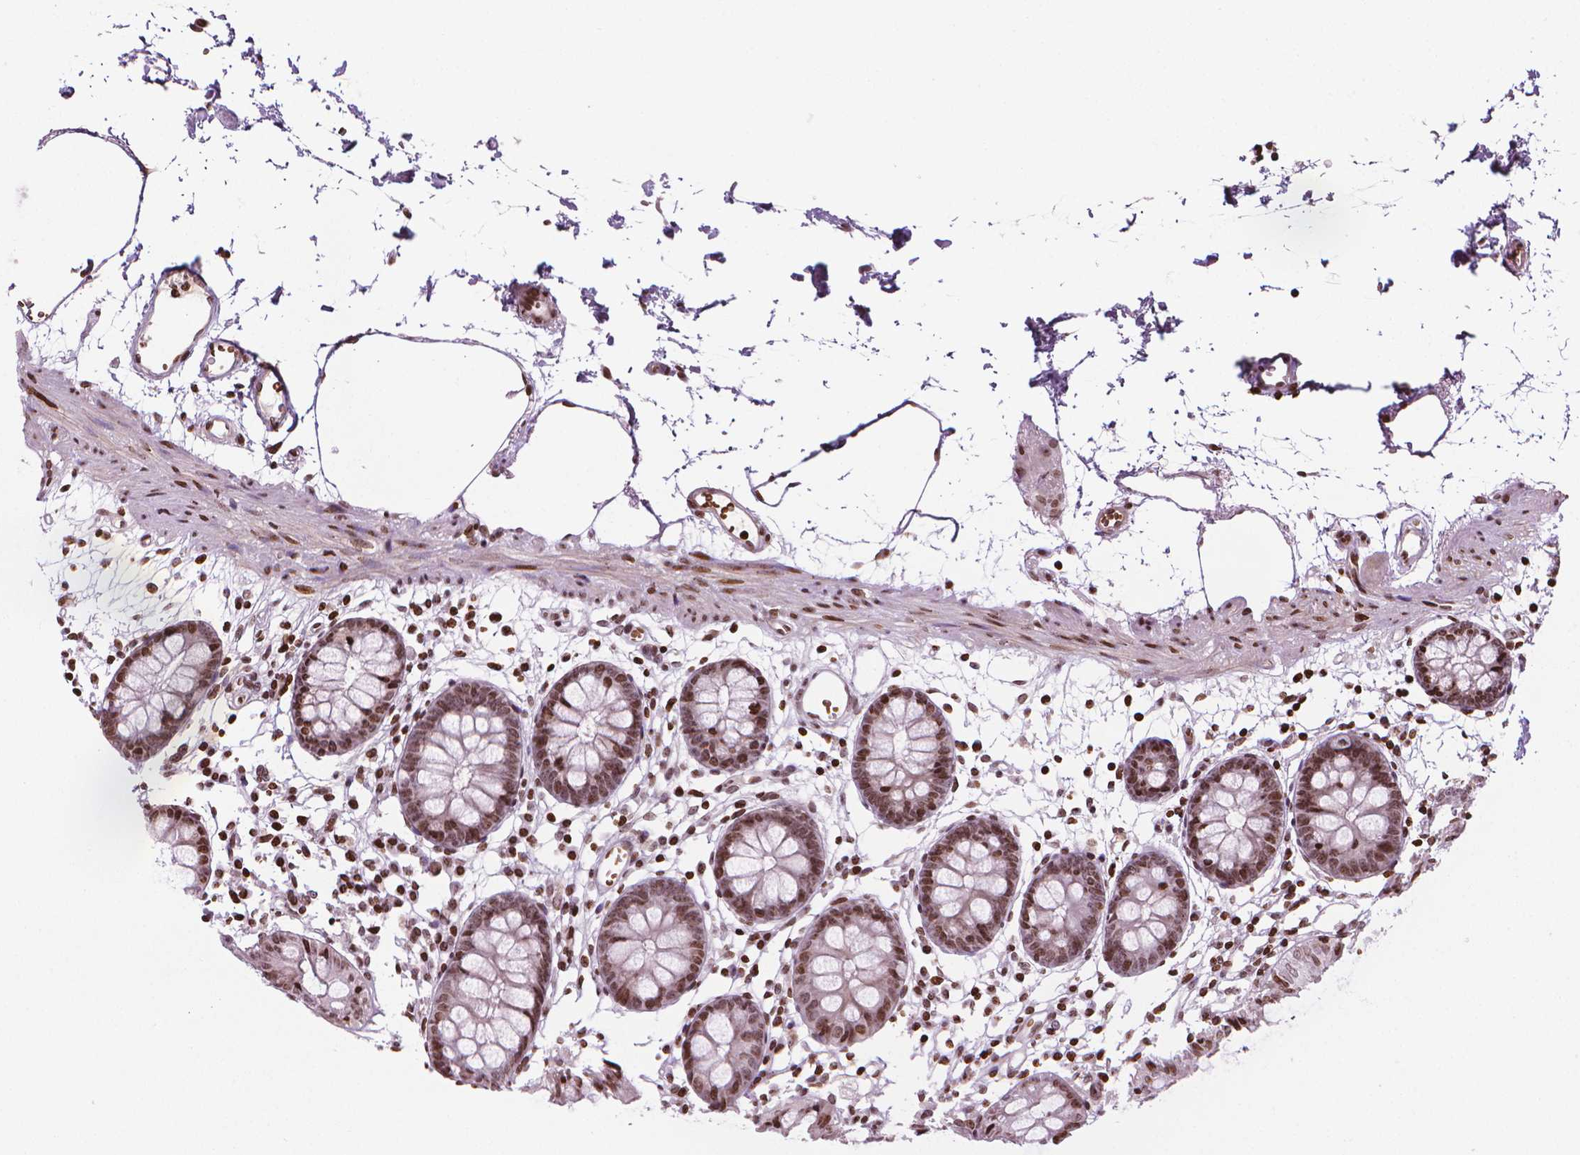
{"staining": {"intensity": "moderate", "quantity": ">75%", "location": "nuclear"}, "tissue": "colon", "cell_type": "Endothelial cells", "image_type": "normal", "snomed": [{"axis": "morphology", "description": "Normal tissue, NOS"}, {"axis": "topography", "description": "Colon"}], "caption": "Immunohistochemistry (IHC) histopathology image of unremarkable colon: colon stained using immunohistochemistry shows medium levels of moderate protein expression localized specifically in the nuclear of endothelial cells, appearing as a nuclear brown color.", "gene": "PIP4K2A", "patient": {"sex": "female", "age": 84}}